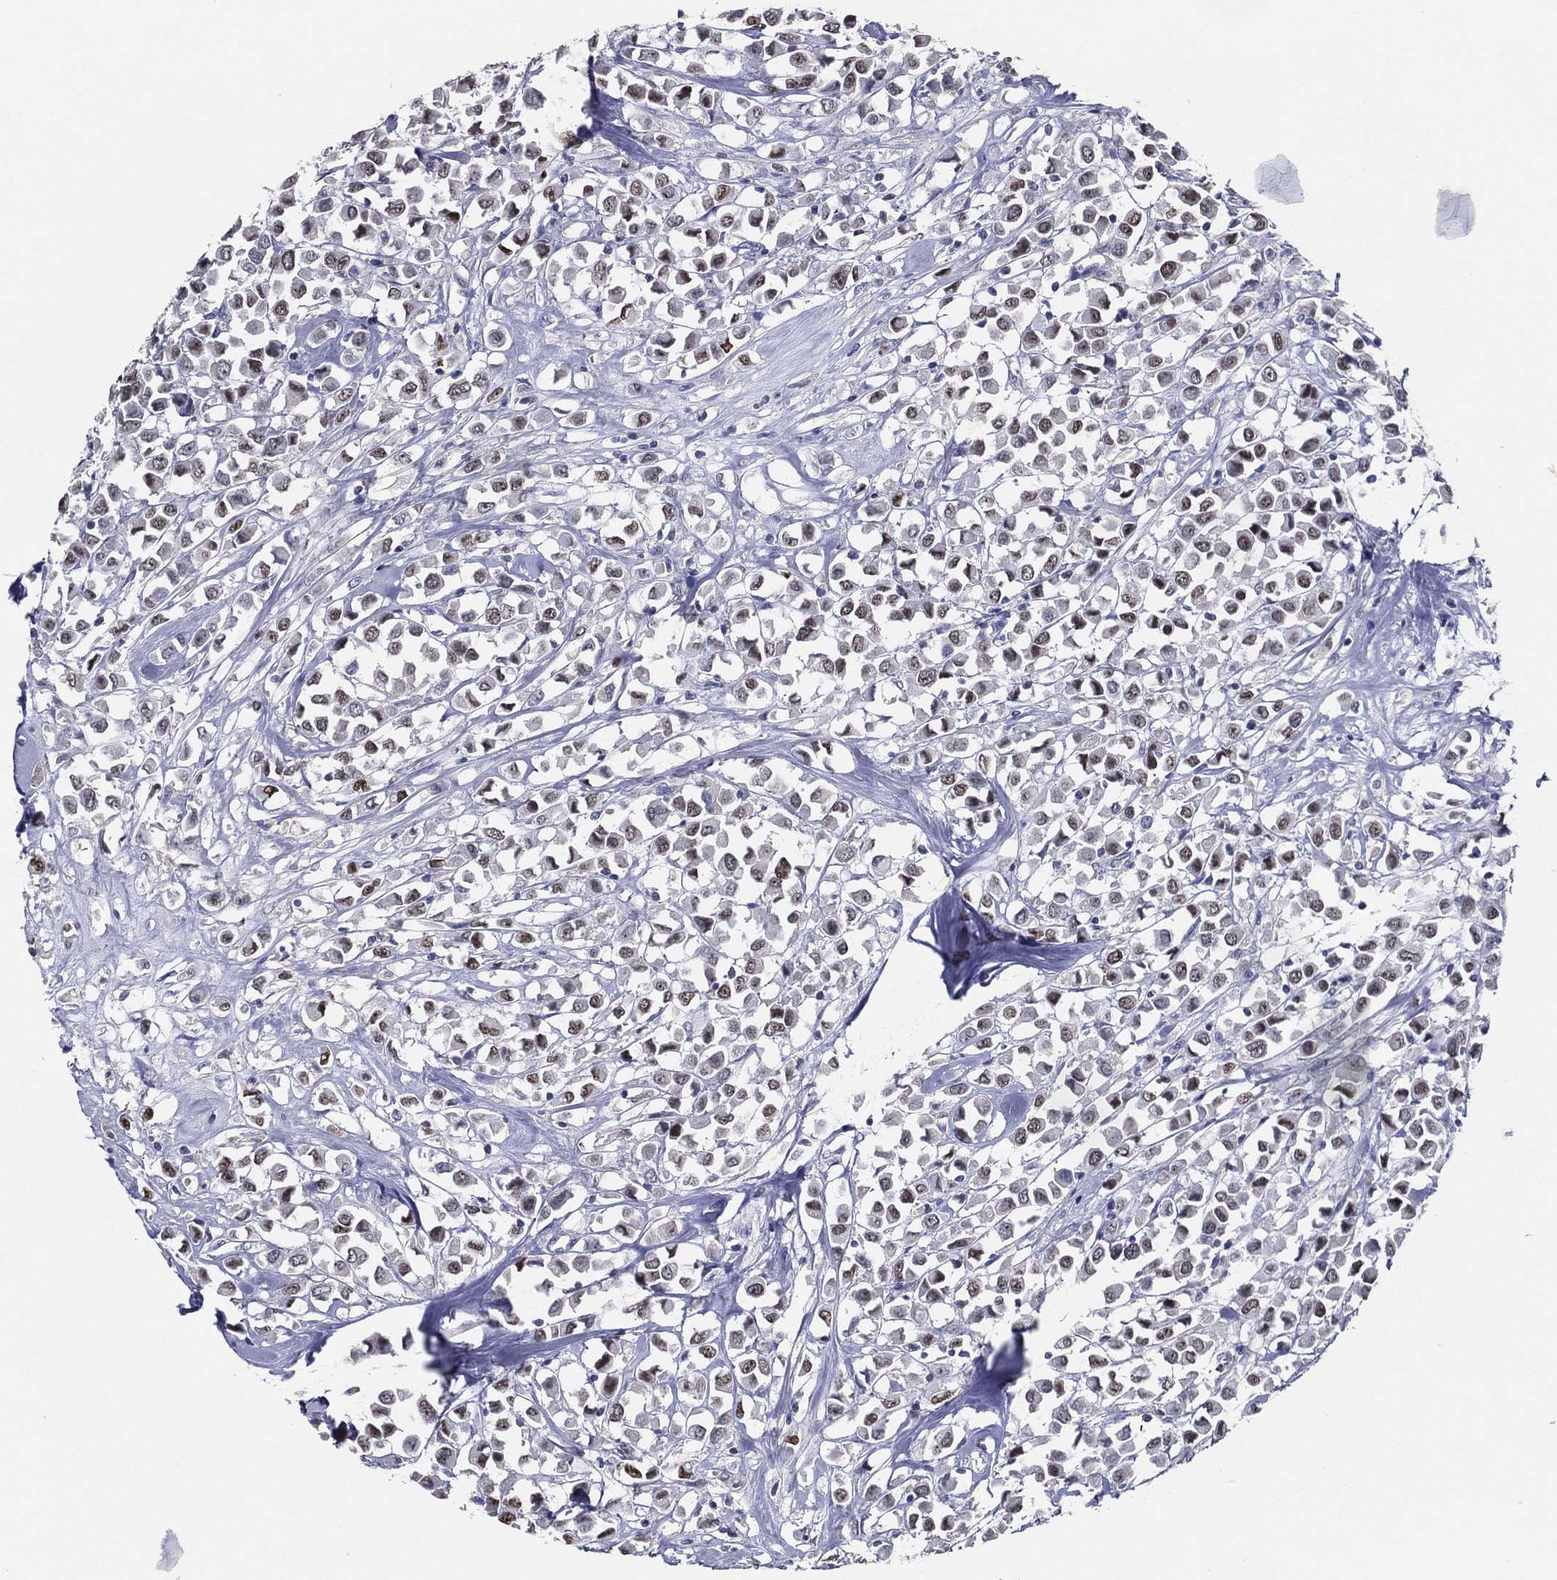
{"staining": {"intensity": "moderate", "quantity": "<25%", "location": "nuclear"}, "tissue": "breast cancer", "cell_type": "Tumor cells", "image_type": "cancer", "snomed": [{"axis": "morphology", "description": "Duct carcinoma"}, {"axis": "topography", "description": "Breast"}], "caption": "Immunohistochemical staining of breast cancer reveals moderate nuclear protein expression in about <25% of tumor cells.", "gene": "TFAP2A", "patient": {"sex": "female", "age": 61}}